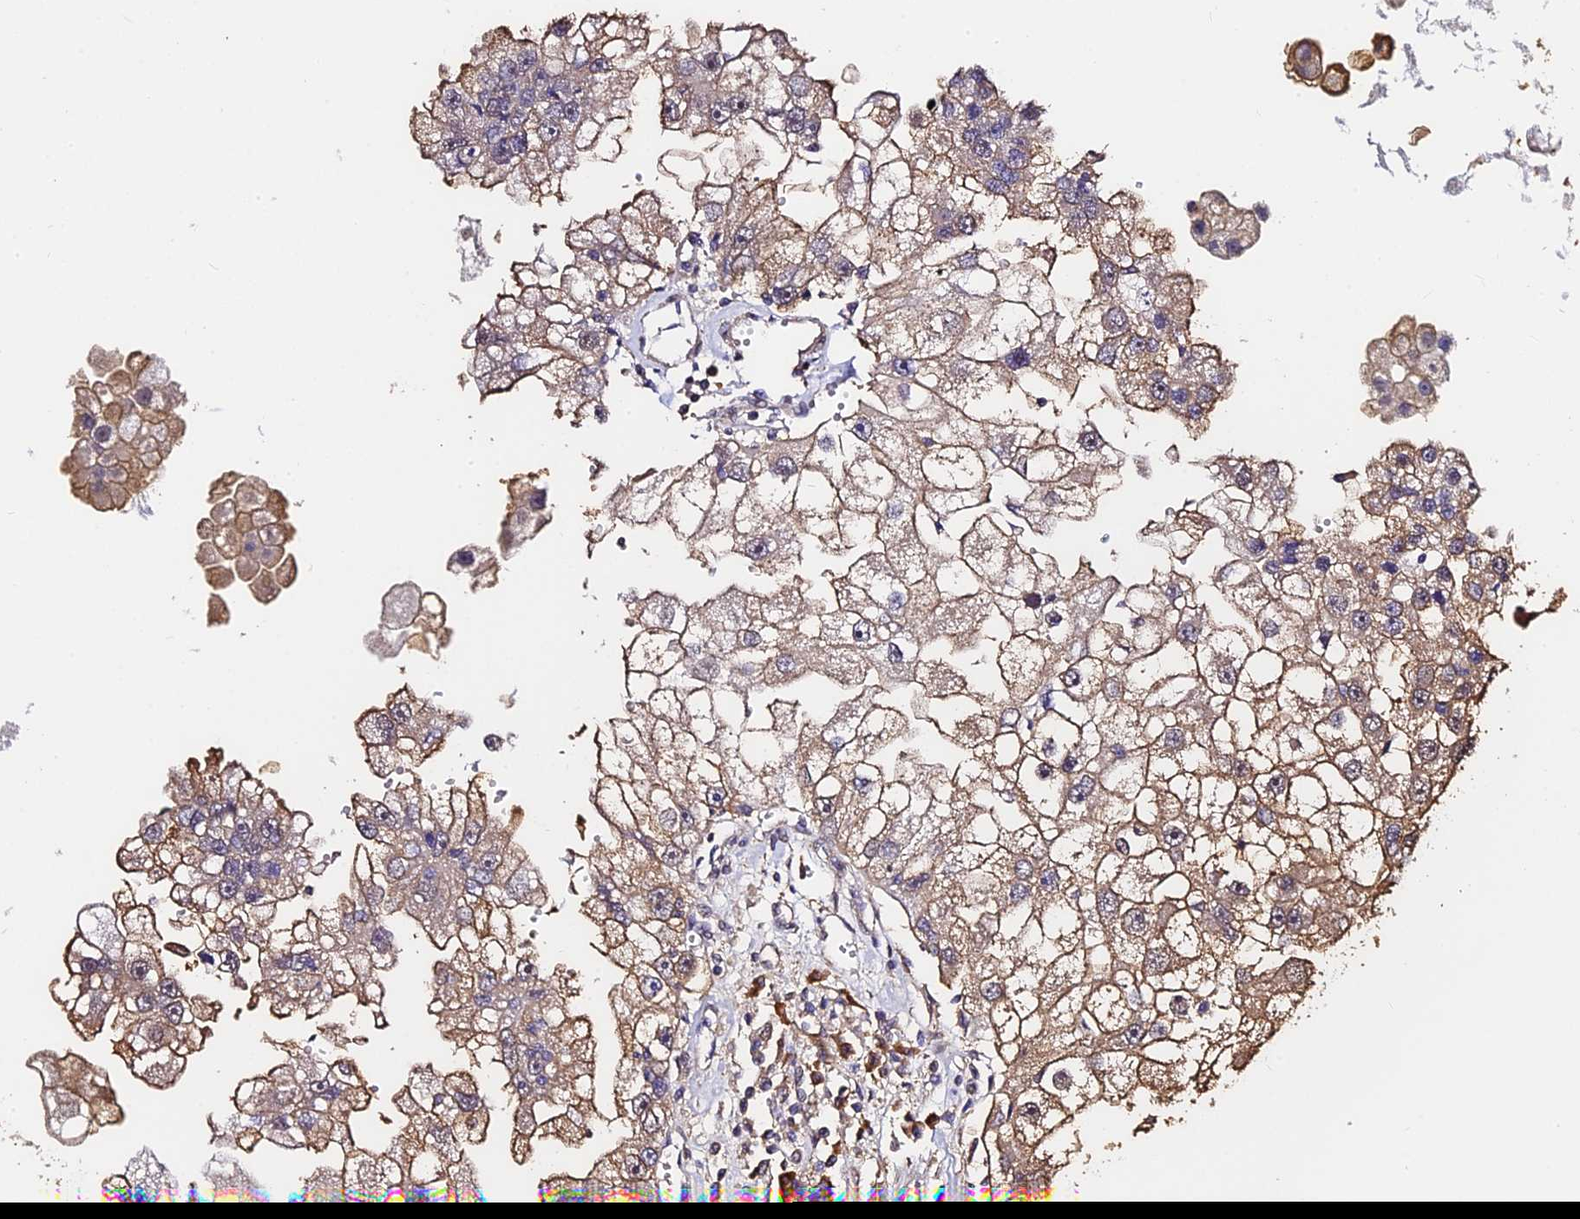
{"staining": {"intensity": "moderate", "quantity": "<25%", "location": "cytoplasmic/membranous"}, "tissue": "renal cancer", "cell_type": "Tumor cells", "image_type": "cancer", "snomed": [{"axis": "morphology", "description": "Adenocarcinoma, NOS"}, {"axis": "topography", "description": "Kidney"}], "caption": "Protein staining displays moderate cytoplasmic/membranous expression in approximately <25% of tumor cells in adenocarcinoma (renal).", "gene": "SLC11A1", "patient": {"sex": "male", "age": 63}}